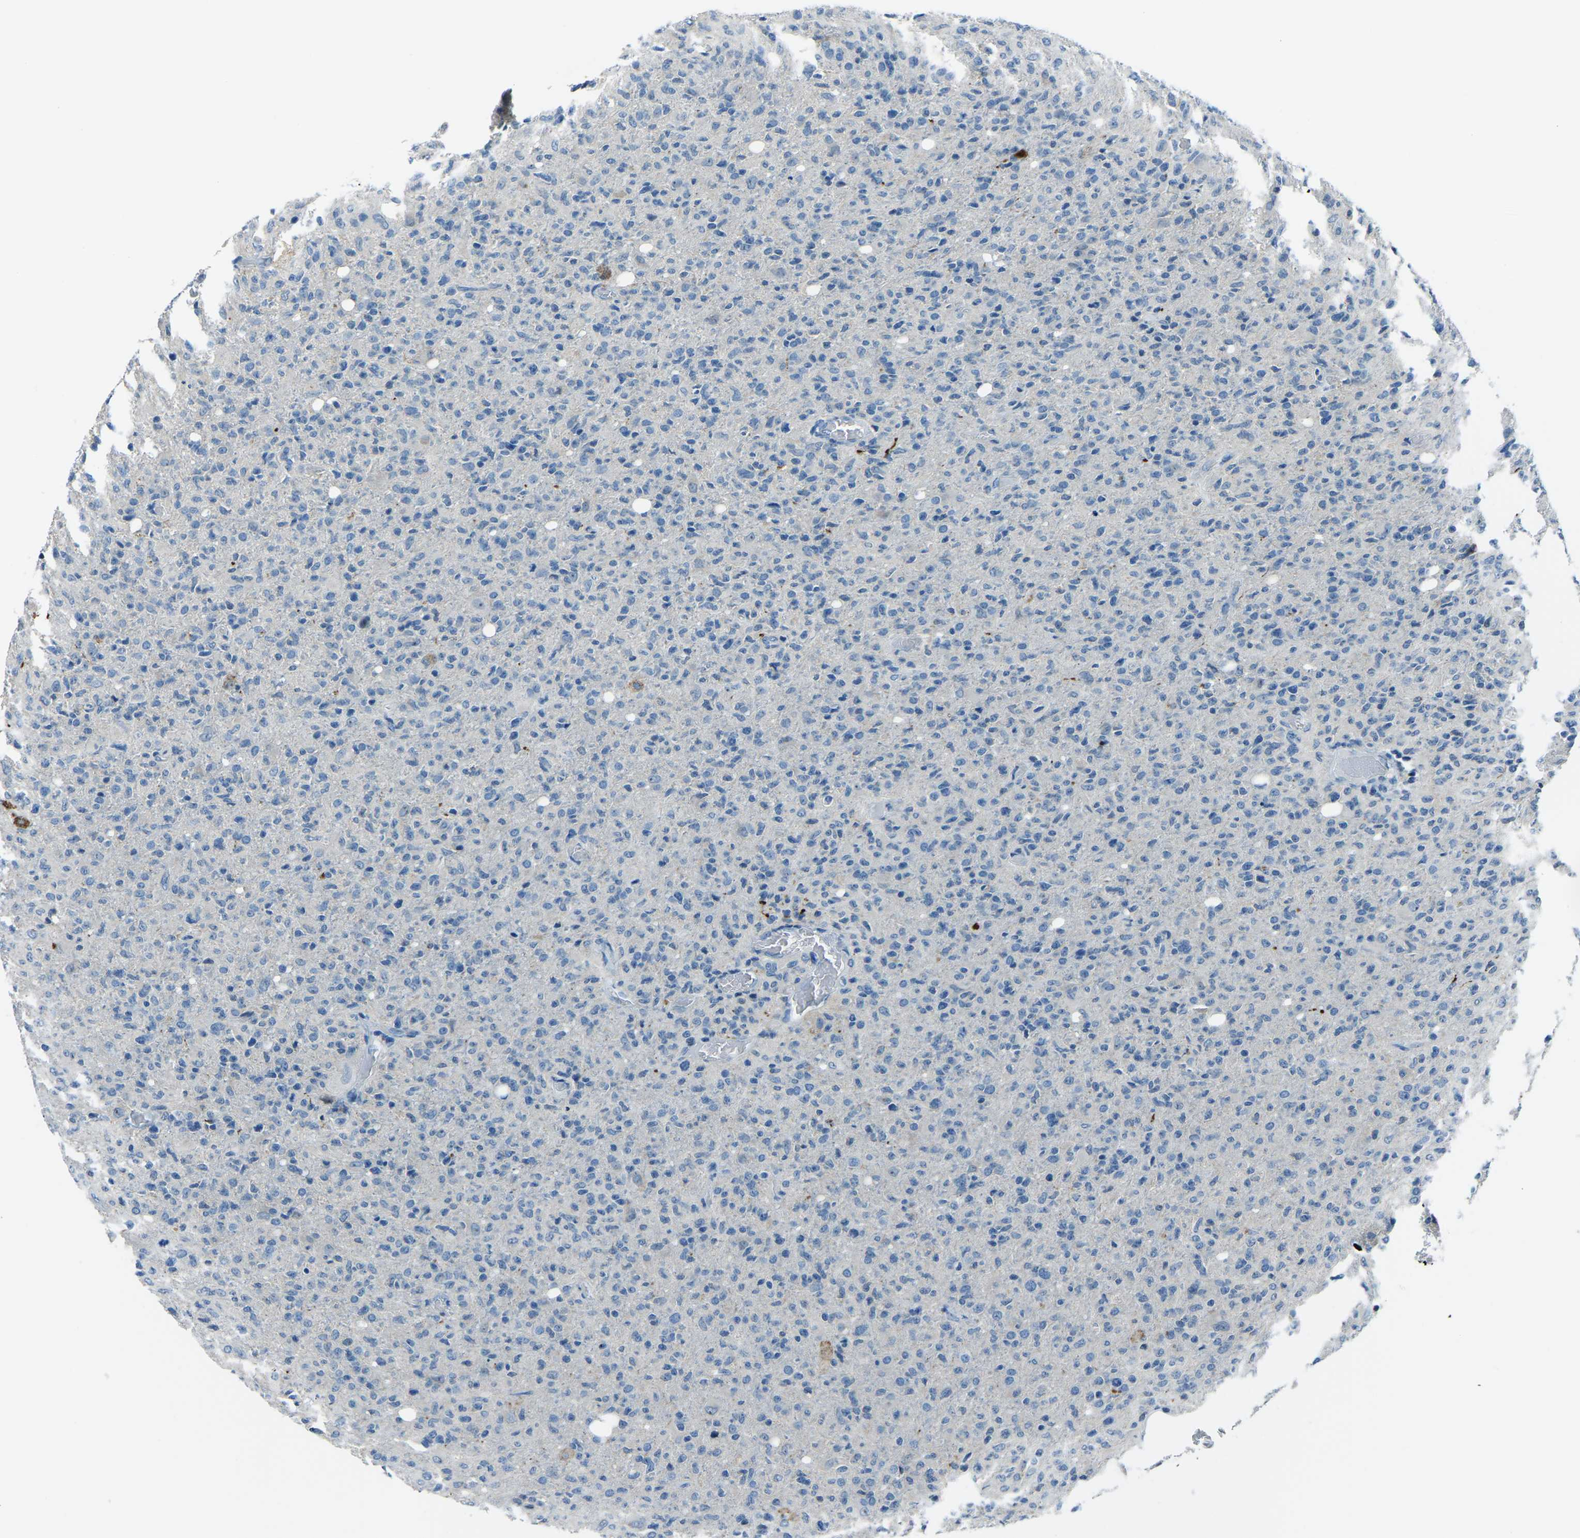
{"staining": {"intensity": "negative", "quantity": "none", "location": "none"}, "tissue": "glioma", "cell_type": "Tumor cells", "image_type": "cancer", "snomed": [{"axis": "morphology", "description": "Glioma, malignant, High grade"}, {"axis": "topography", "description": "Brain"}], "caption": "Tumor cells are negative for protein expression in human malignant glioma (high-grade). Brightfield microscopy of IHC stained with DAB (brown) and hematoxylin (blue), captured at high magnification.", "gene": "RRP1", "patient": {"sex": "female", "age": 57}}